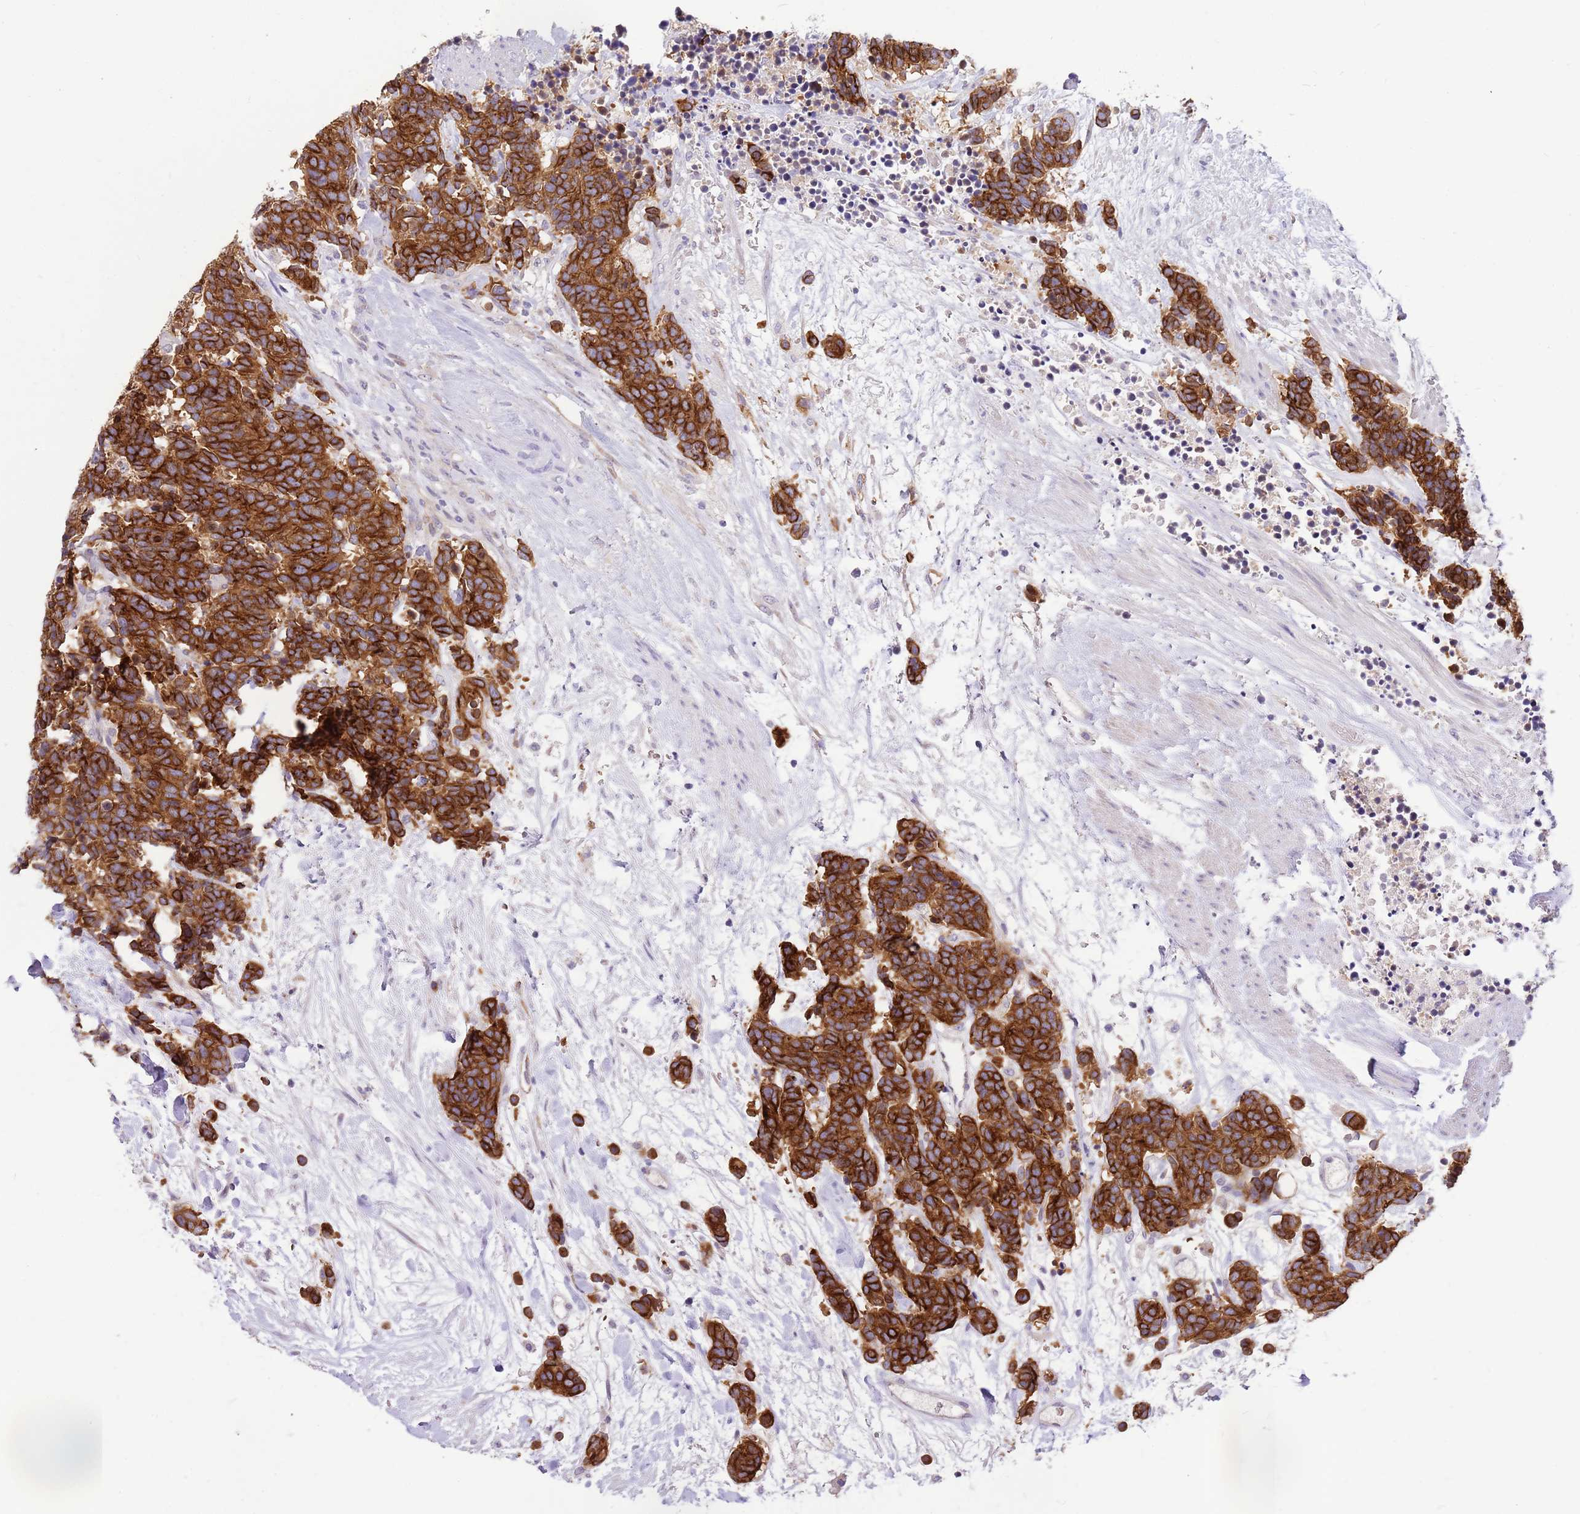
{"staining": {"intensity": "strong", "quantity": ">75%", "location": "cytoplasmic/membranous"}, "tissue": "carcinoid", "cell_type": "Tumor cells", "image_type": "cancer", "snomed": [{"axis": "morphology", "description": "Carcinoma, NOS"}, {"axis": "morphology", "description": "Carcinoid, malignant, NOS"}, {"axis": "topography", "description": "Prostate"}], "caption": "A brown stain shows strong cytoplasmic/membranous staining of a protein in malignant carcinoid tumor cells. (DAB (3,3'-diaminobenzidine) IHC with brightfield microscopy, high magnification).", "gene": "RFK", "patient": {"sex": "male", "age": 57}}